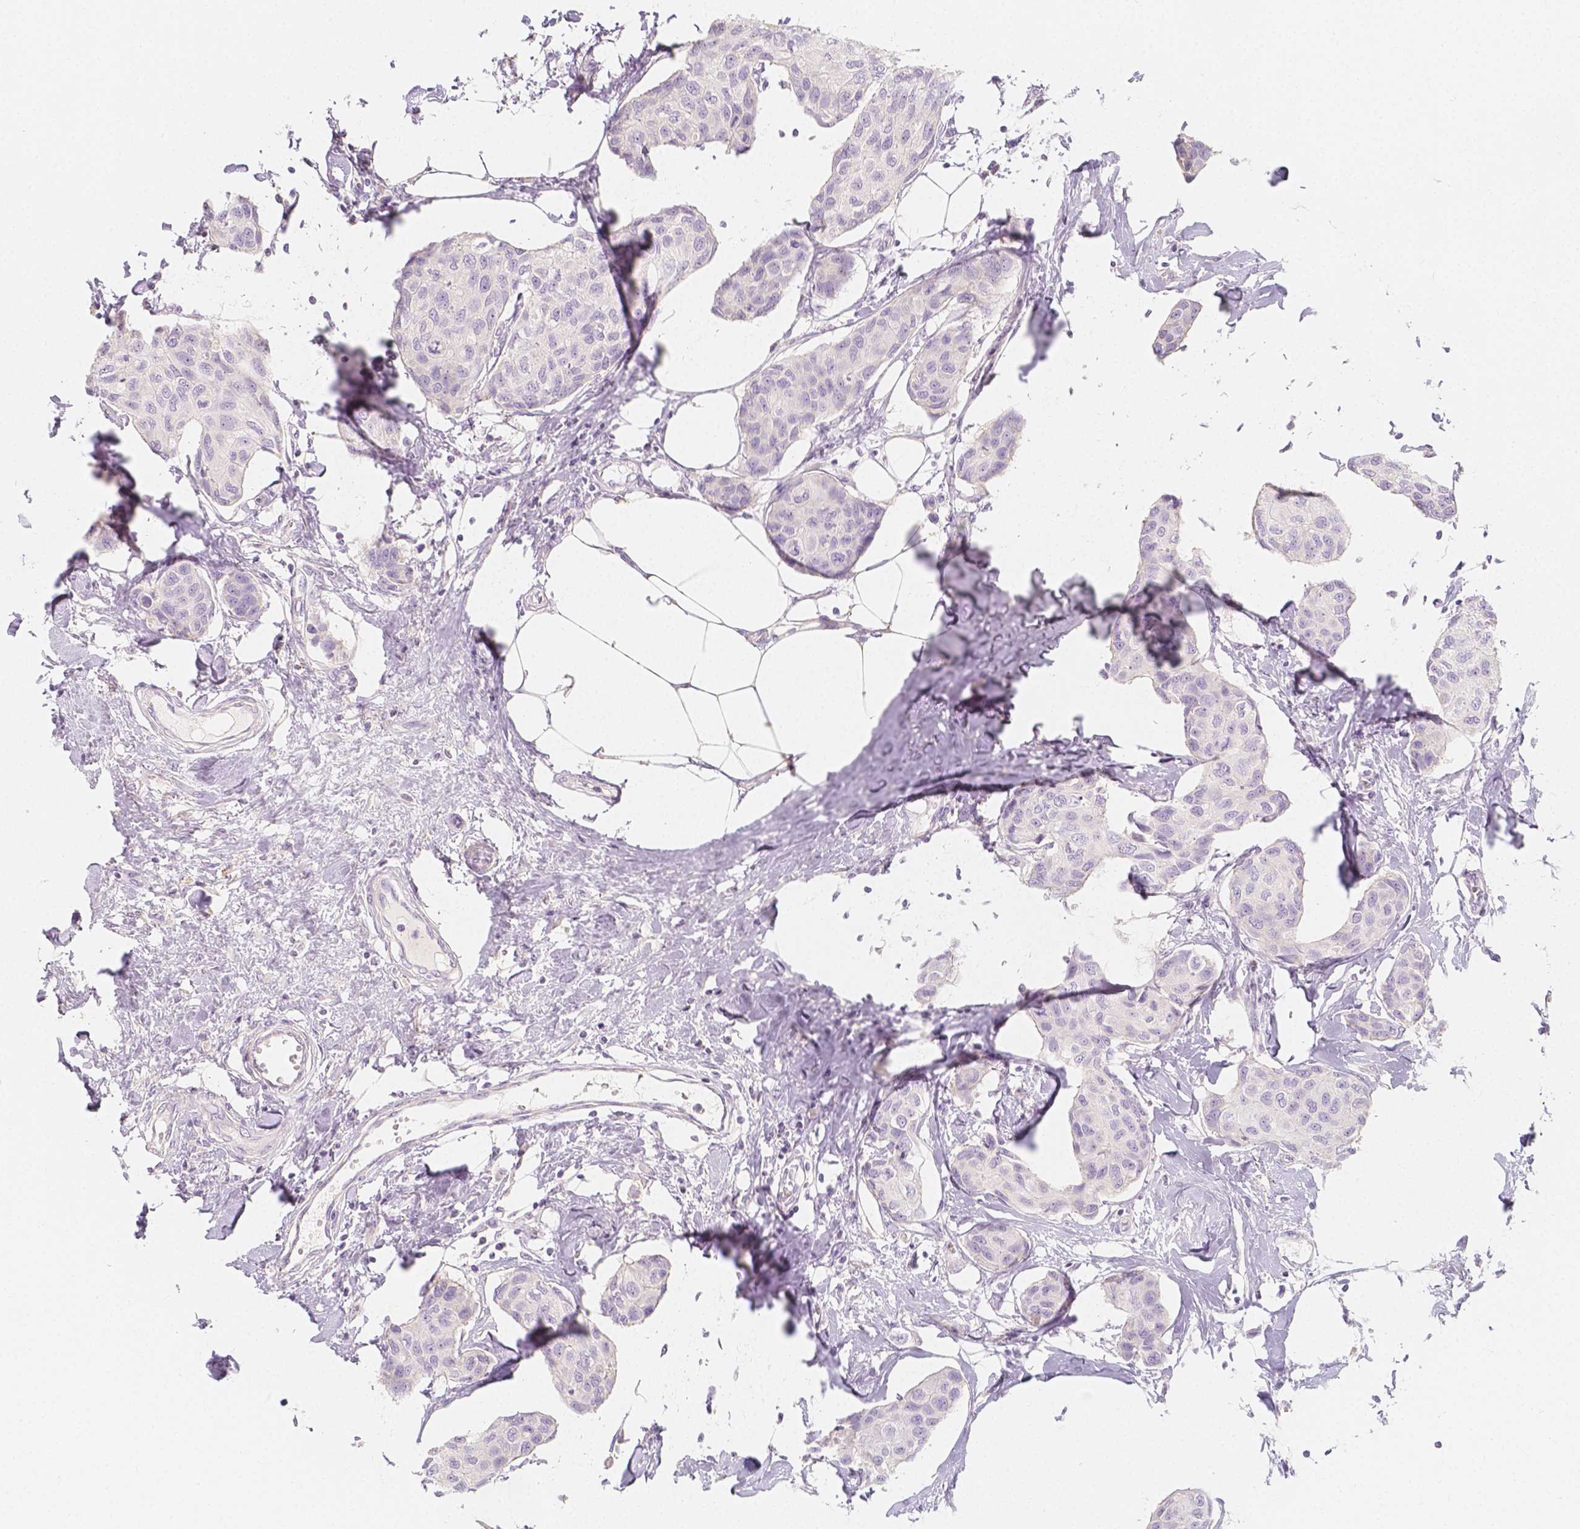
{"staining": {"intensity": "negative", "quantity": "none", "location": "none"}, "tissue": "breast cancer", "cell_type": "Tumor cells", "image_type": "cancer", "snomed": [{"axis": "morphology", "description": "Duct carcinoma"}, {"axis": "topography", "description": "Breast"}], "caption": "Immunohistochemistry (IHC) of breast cancer demonstrates no positivity in tumor cells.", "gene": "BATF", "patient": {"sex": "female", "age": 80}}